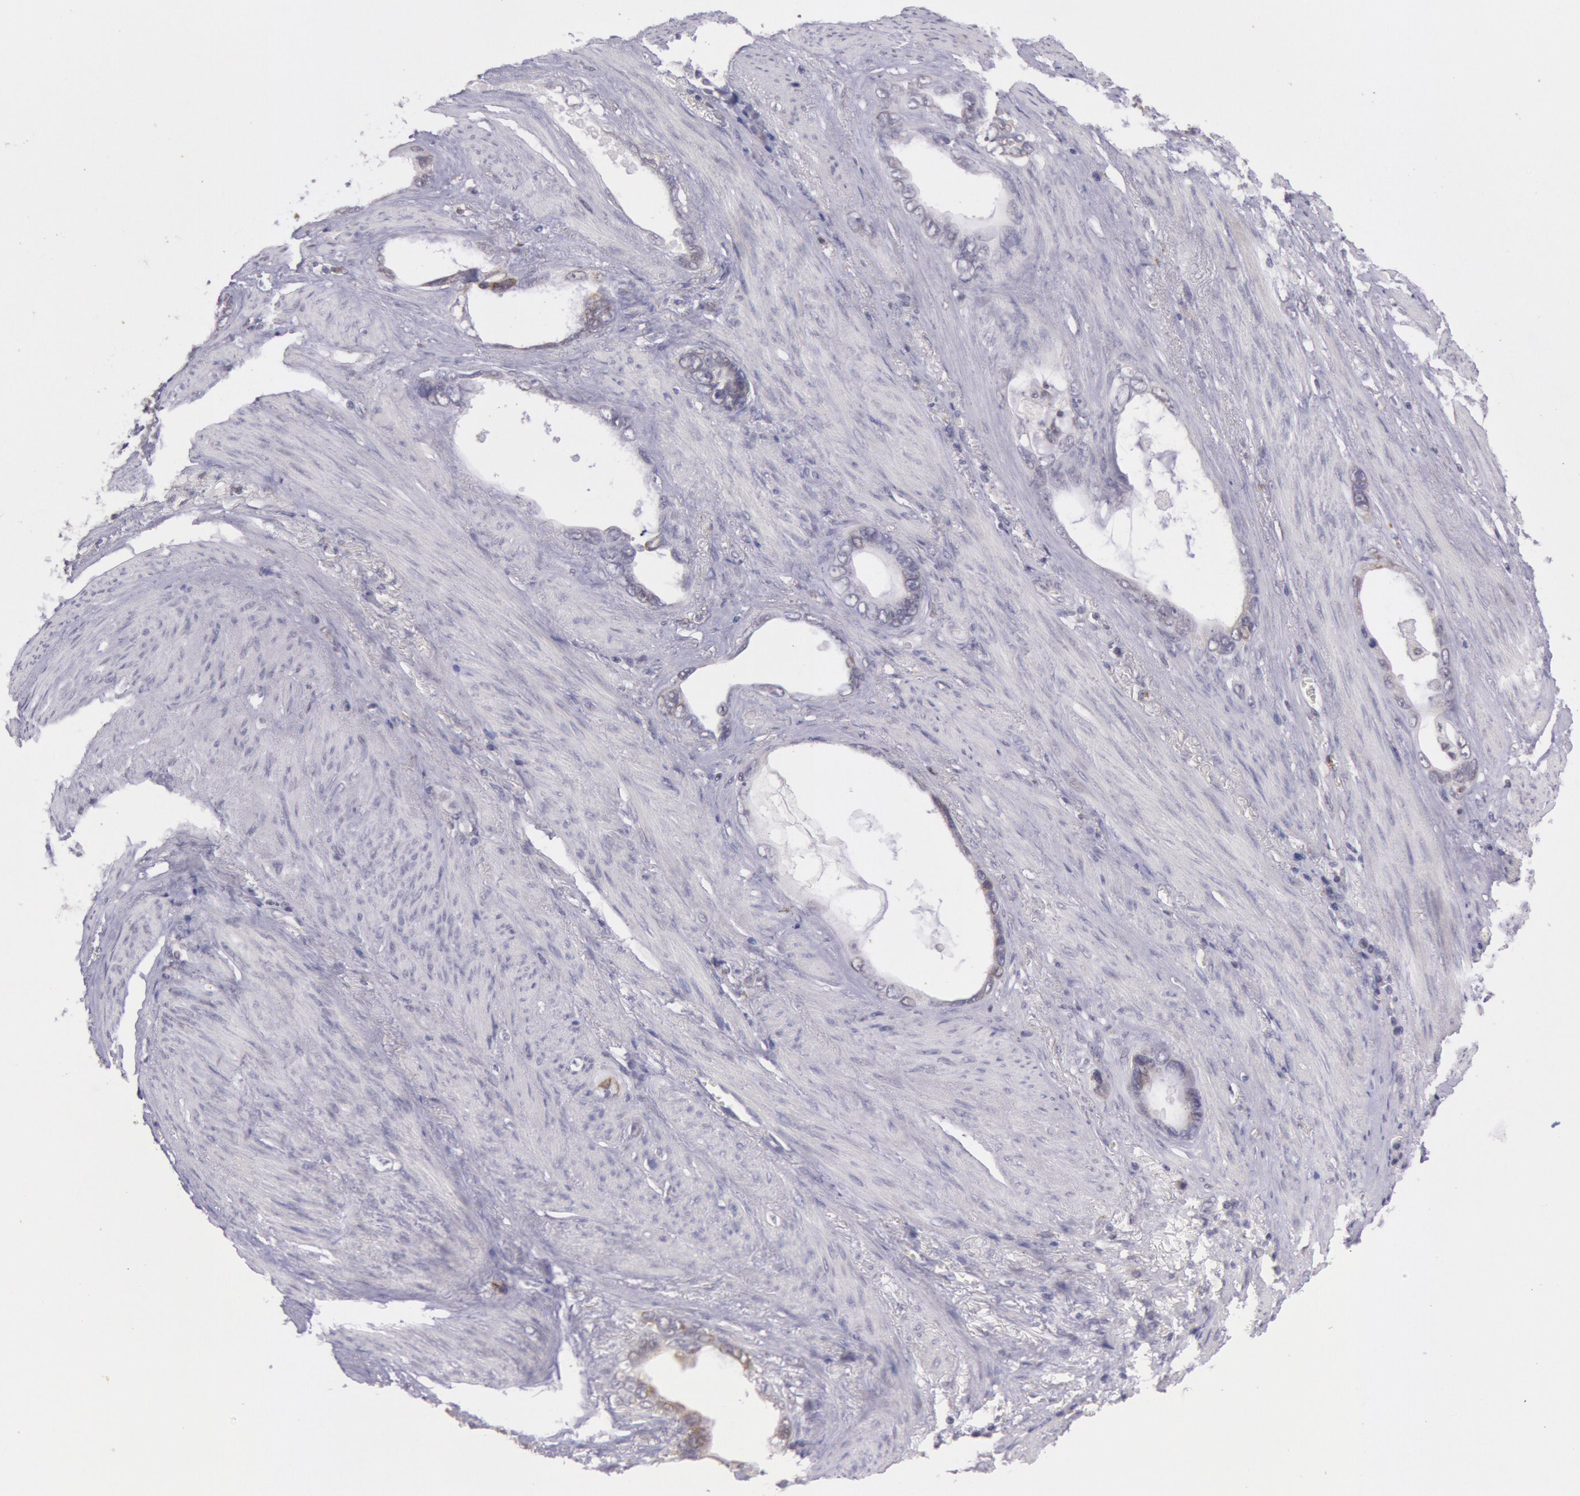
{"staining": {"intensity": "weak", "quantity": "25%-75%", "location": "cytoplasmic/membranous"}, "tissue": "stomach cancer", "cell_type": "Tumor cells", "image_type": "cancer", "snomed": [{"axis": "morphology", "description": "Adenocarcinoma, NOS"}, {"axis": "topography", "description": "Stomach"}], "caption": "Adenocarcinoma (stomach) was stained to show a protein in brown. There is low levels of weak cytoplasmic/membranous staining in approximately 25%-75% of tumor cells. (DAB (3,3'-diaminobenzidine) = brown stain, brightfield microscopy at high magnification).", "gene": "FRMD6", "patient": {"sex": "male", "age": 78}}